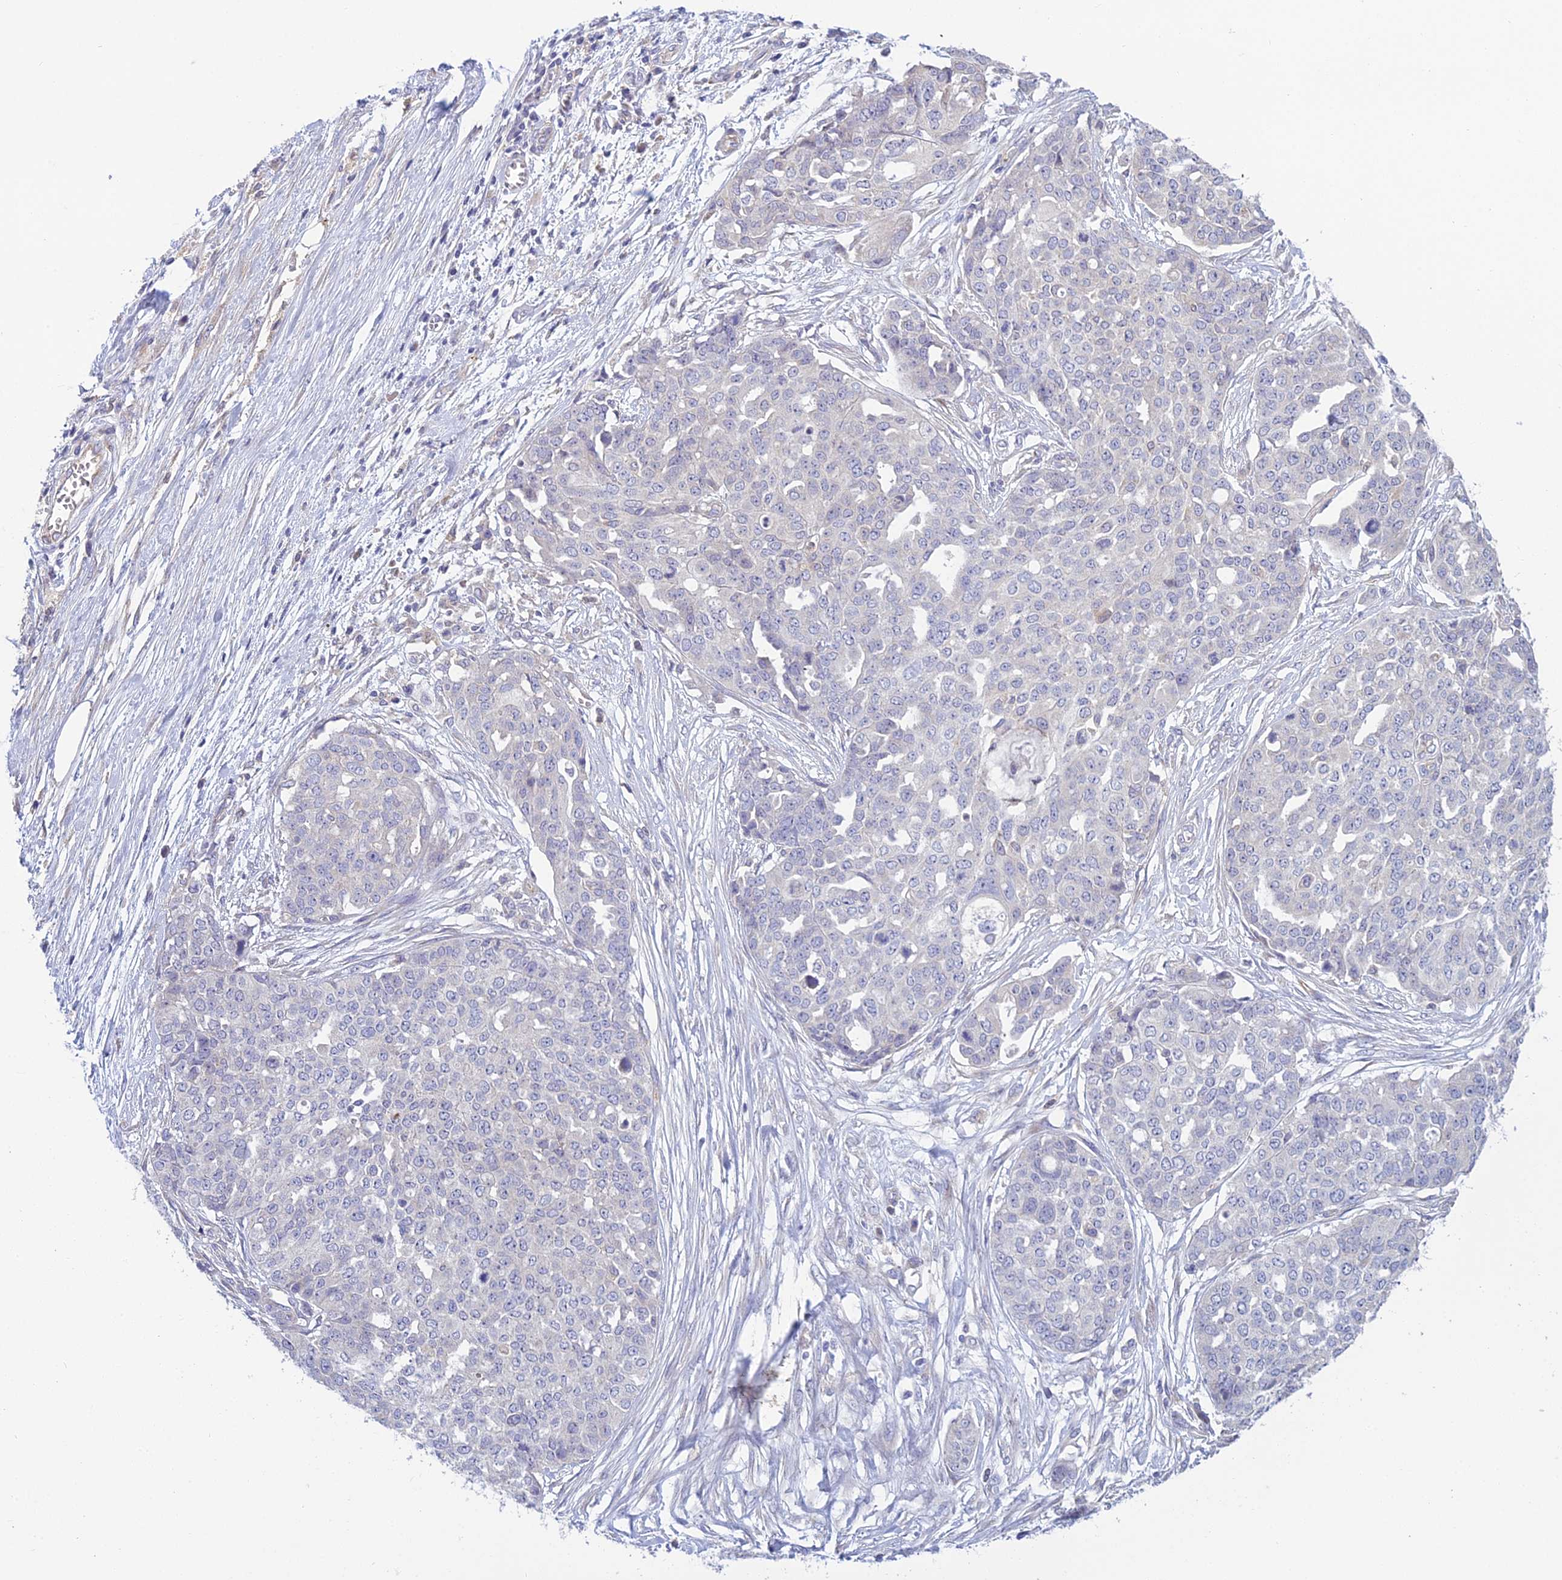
{"staining": {"intensity": "negative", "quantity": "none", "location": "none"}, "tissue": "ovarian cancer", "cell_type": "Tumor cells", "image_type": "cancer", "snomed": [{"axis": "morphology", "description": "Cystadenocarcinoma, serous, NOS"}, {"axis": "topography", "description": "Soft tissue"}, {"axis": "topography", "description": "Ovary"}], "caption": "Tumor cells show no significant staining in ovarian cancer (serous cystadenocarcinoma).", "gene": "DUS2", "patient": {"sex": "female", "age": 57}}